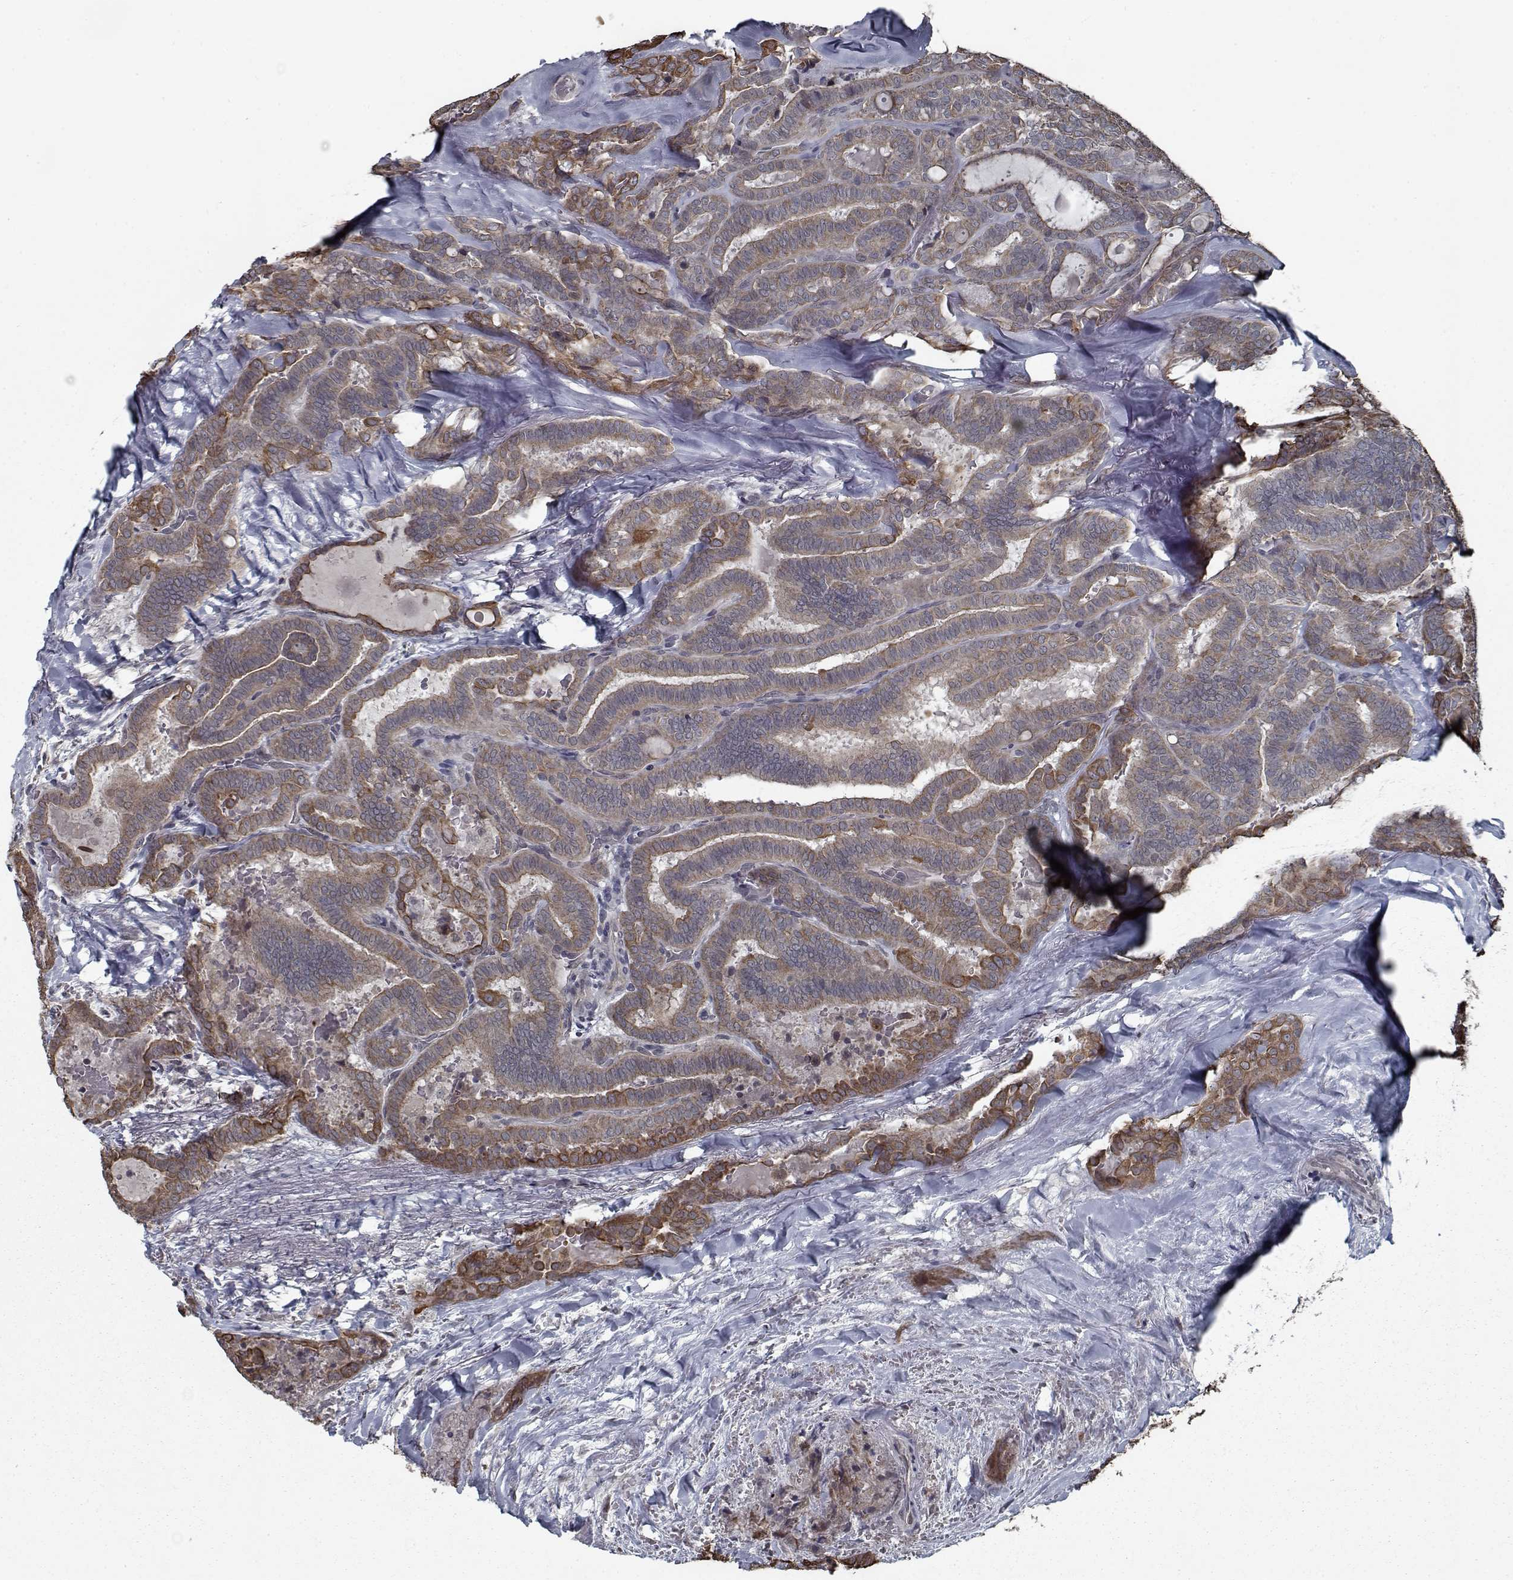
{"staining": {"intensity": "moderate", "quantity": ">75%", "location": "cytoplasmic/membranous"}, "tissue": "thyroid cancer", "cell_type": "Tumor cells", "image_type": "cancer", "snomed": [{"axis": "morphology", "description": "Papillary adenocarcinoma, NOS"}, {"axis": "topography", "description": "Thyroid gland"}], "caption": "Papillary adenocarcinoma (thyroid) stained with DAB (3,3'-diaminobenzidine) immunohistochemistry displays medium levels of moderate cytoplasmic/membranous staining in approximately >75% of tumor cells.", "gene": "NLK", "patient": {"sex": "female", "age": 39}}